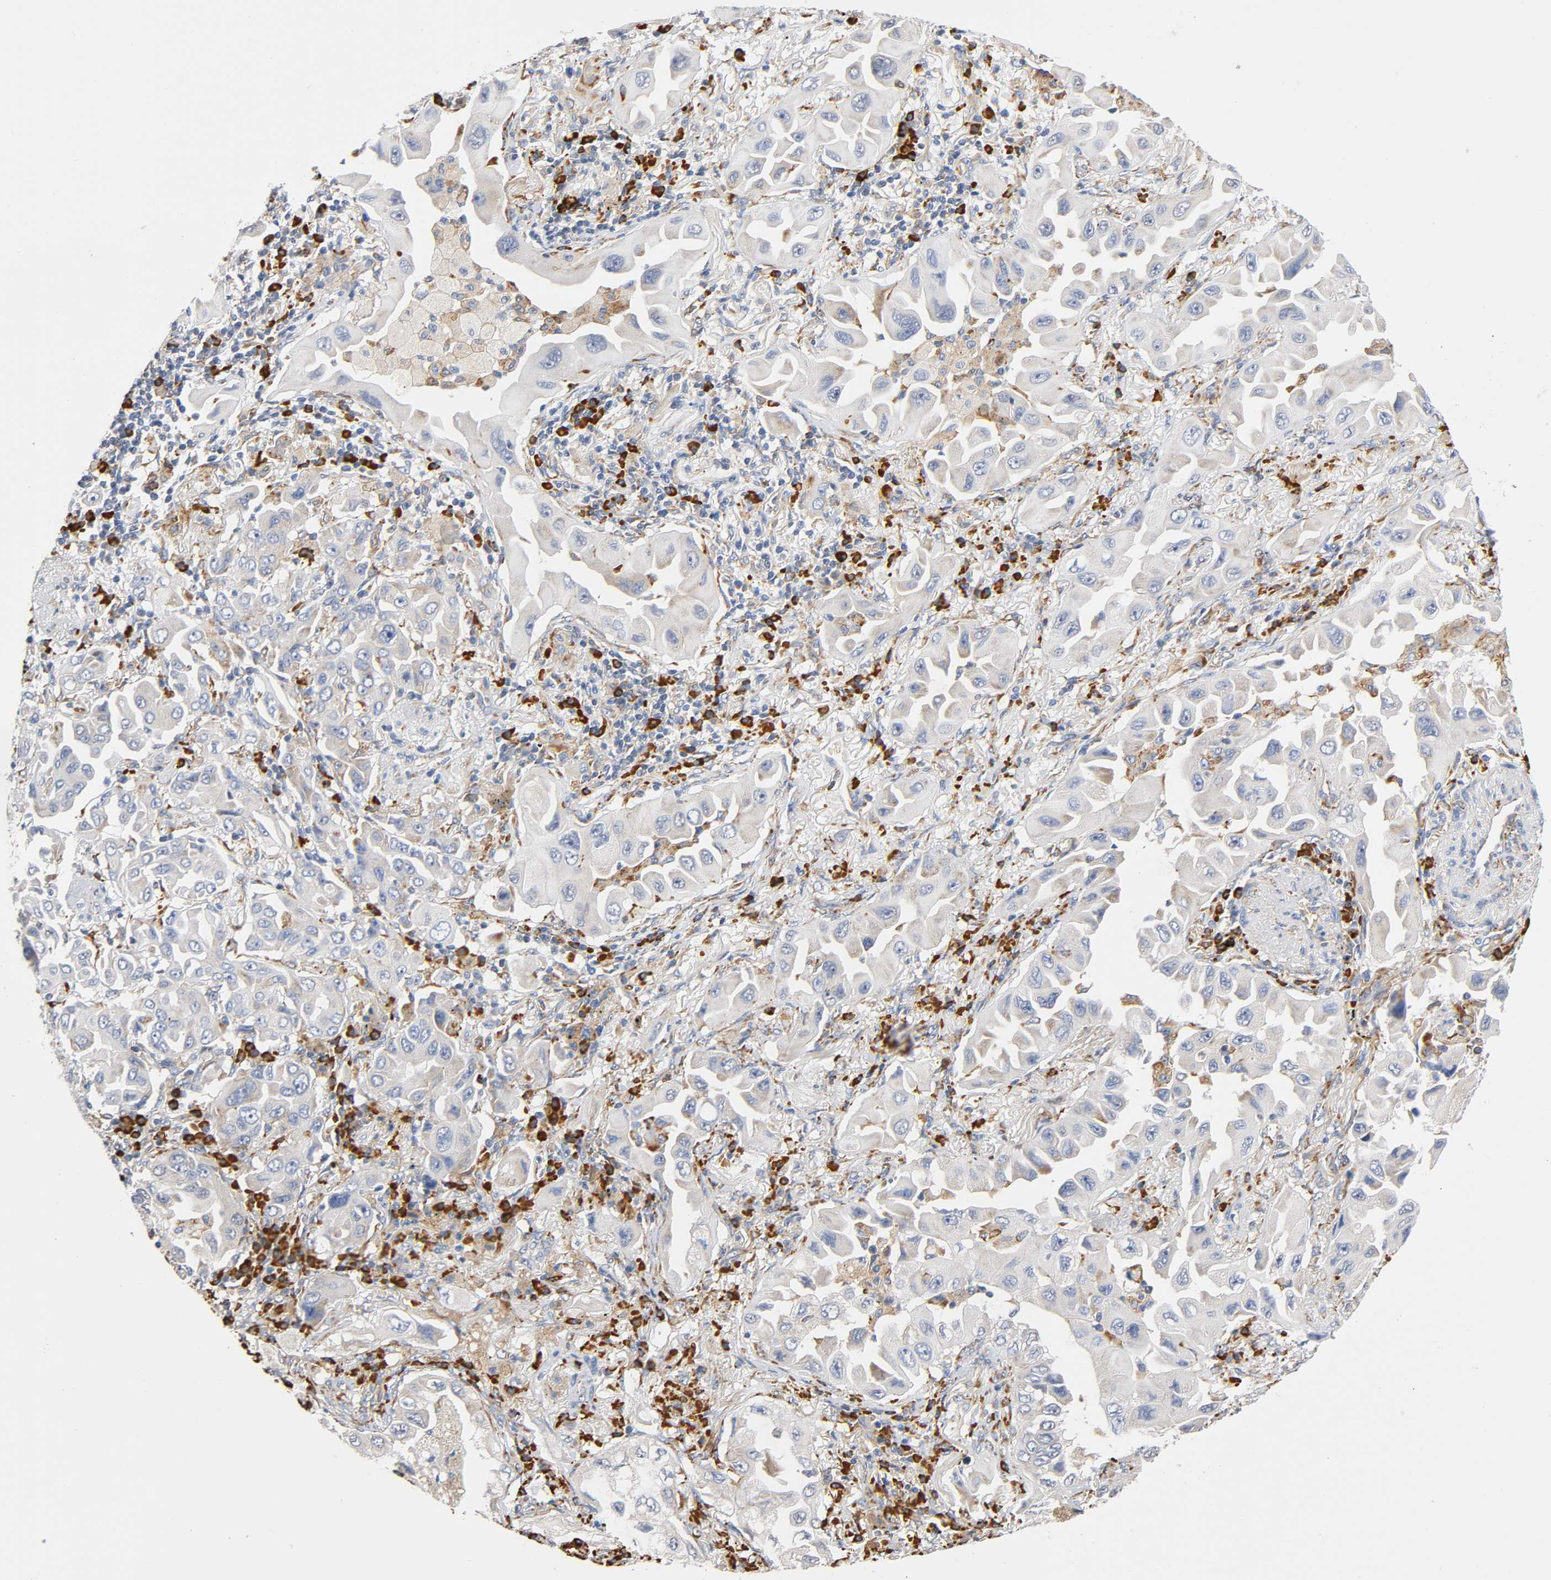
{"staining": {"intensity": "weak", "quantity": "<25%", "location": "cytoplasmic/membranous"}, "tissue": "lung cancer", "cell_type": "Tumor cells", "image_type": "cancer", "snomed": [{"axis": "morphology", "description": "Adenocarcinoma, NOS"}, {"axis": "topography", "description": "Lung"}], "caption": "A micrograph of adenocarcinoma (lung) stained for a protein reveals no brown staining in tumor cells.", "gene": "UCKL1", "patient": {"sex": "female", "age": 65}}